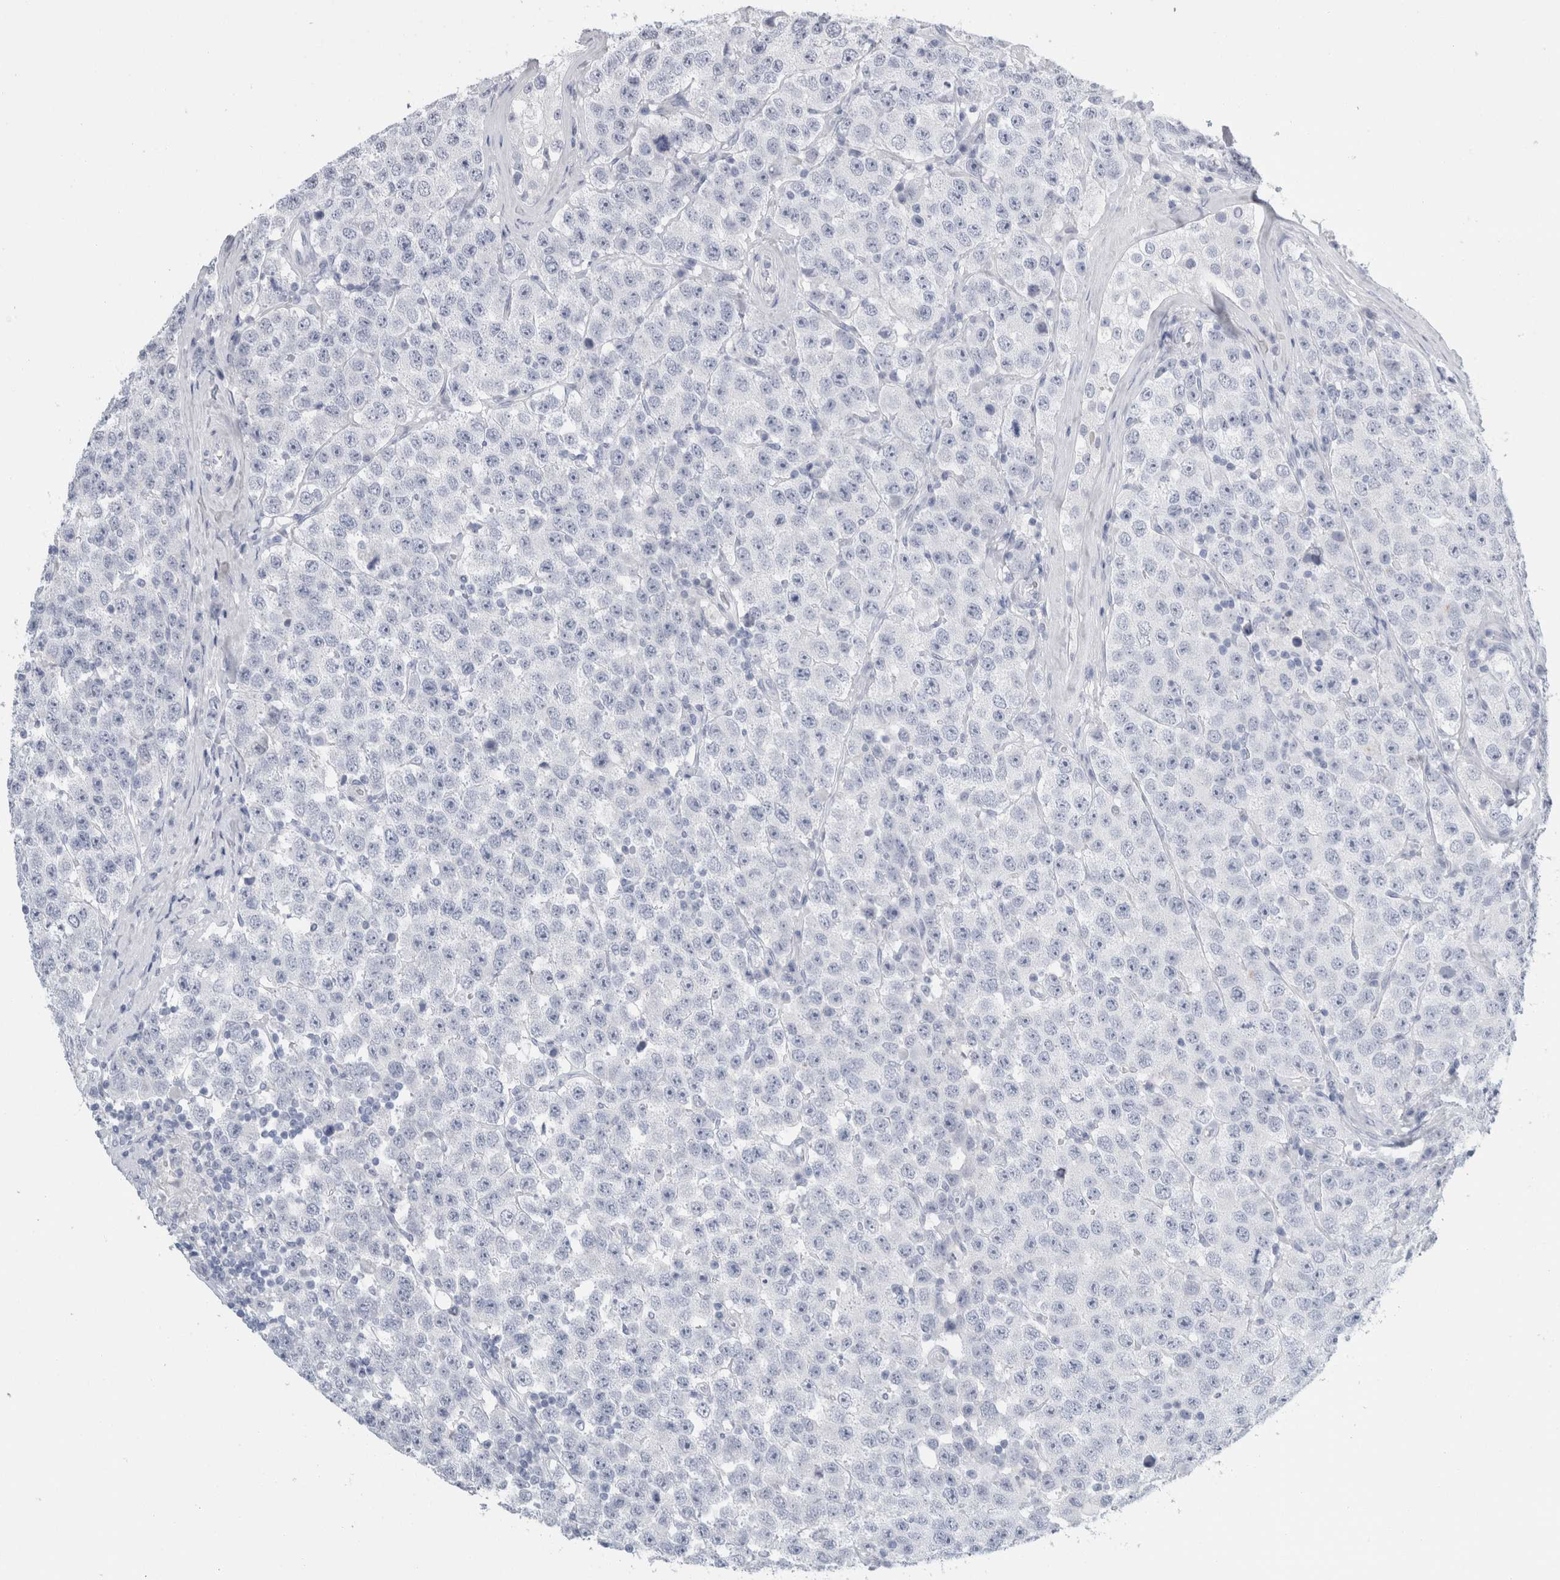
{"staining": {"intensity": "negative", "quantity": "none", "location": "none"}, "tissue": "testis cancer", "cell_type": "Tumor cells", "image_type": "cancer", "snomed": [{"axis": "morphology", "description": "Seminoma, NOS"}, {"axis": "morphology", "description": "Carcinoma, Embryonal, NOS"}, {"axis": "topography", "description": "Testis"}], "caption": "Seminoma (testis) stained for a protein using immunohistochemistry (IHC) exhibits no positivity tumor cells.", "gene": "RPH3AL", "patient": {"sex": "male", "age": 28}}